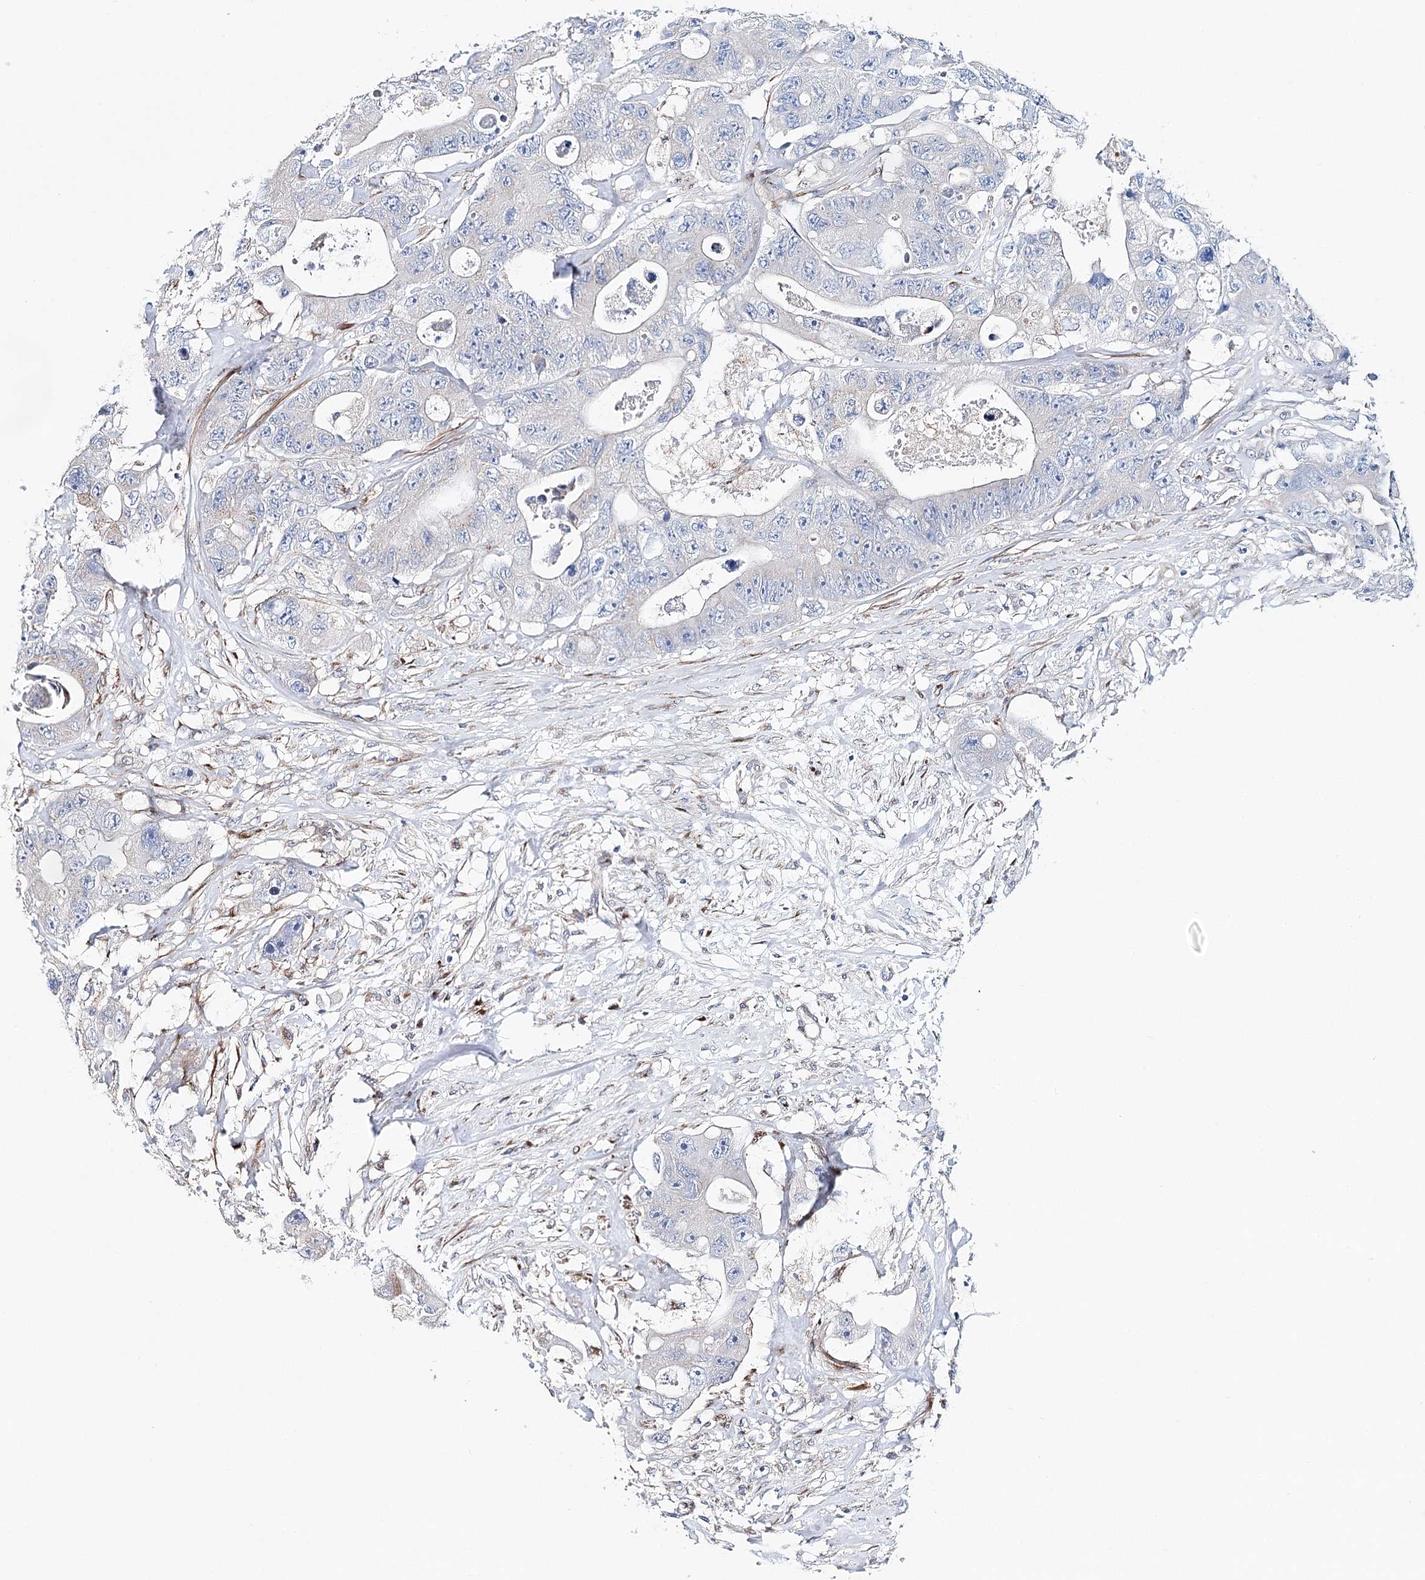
{"staining": {"intensity": "weak", "quantity": "<25%", "location": "cytoplasmic/membranous"}, "tissue": "colorectal cancer", "cell_type": "Tumor cells", "image_type": "cancer", "snomed": [{"axis": "morphology", "description": "Adenocarcinoma, NOS"}, {"axis": "topography", "description": "Colon"}], "caption": "There is no significant expression in tumor cells of colorectal cancer (adenocarcinoma).", "gene": "ABRAXAS2", "patient": {"sex": "female", "age": 46}}